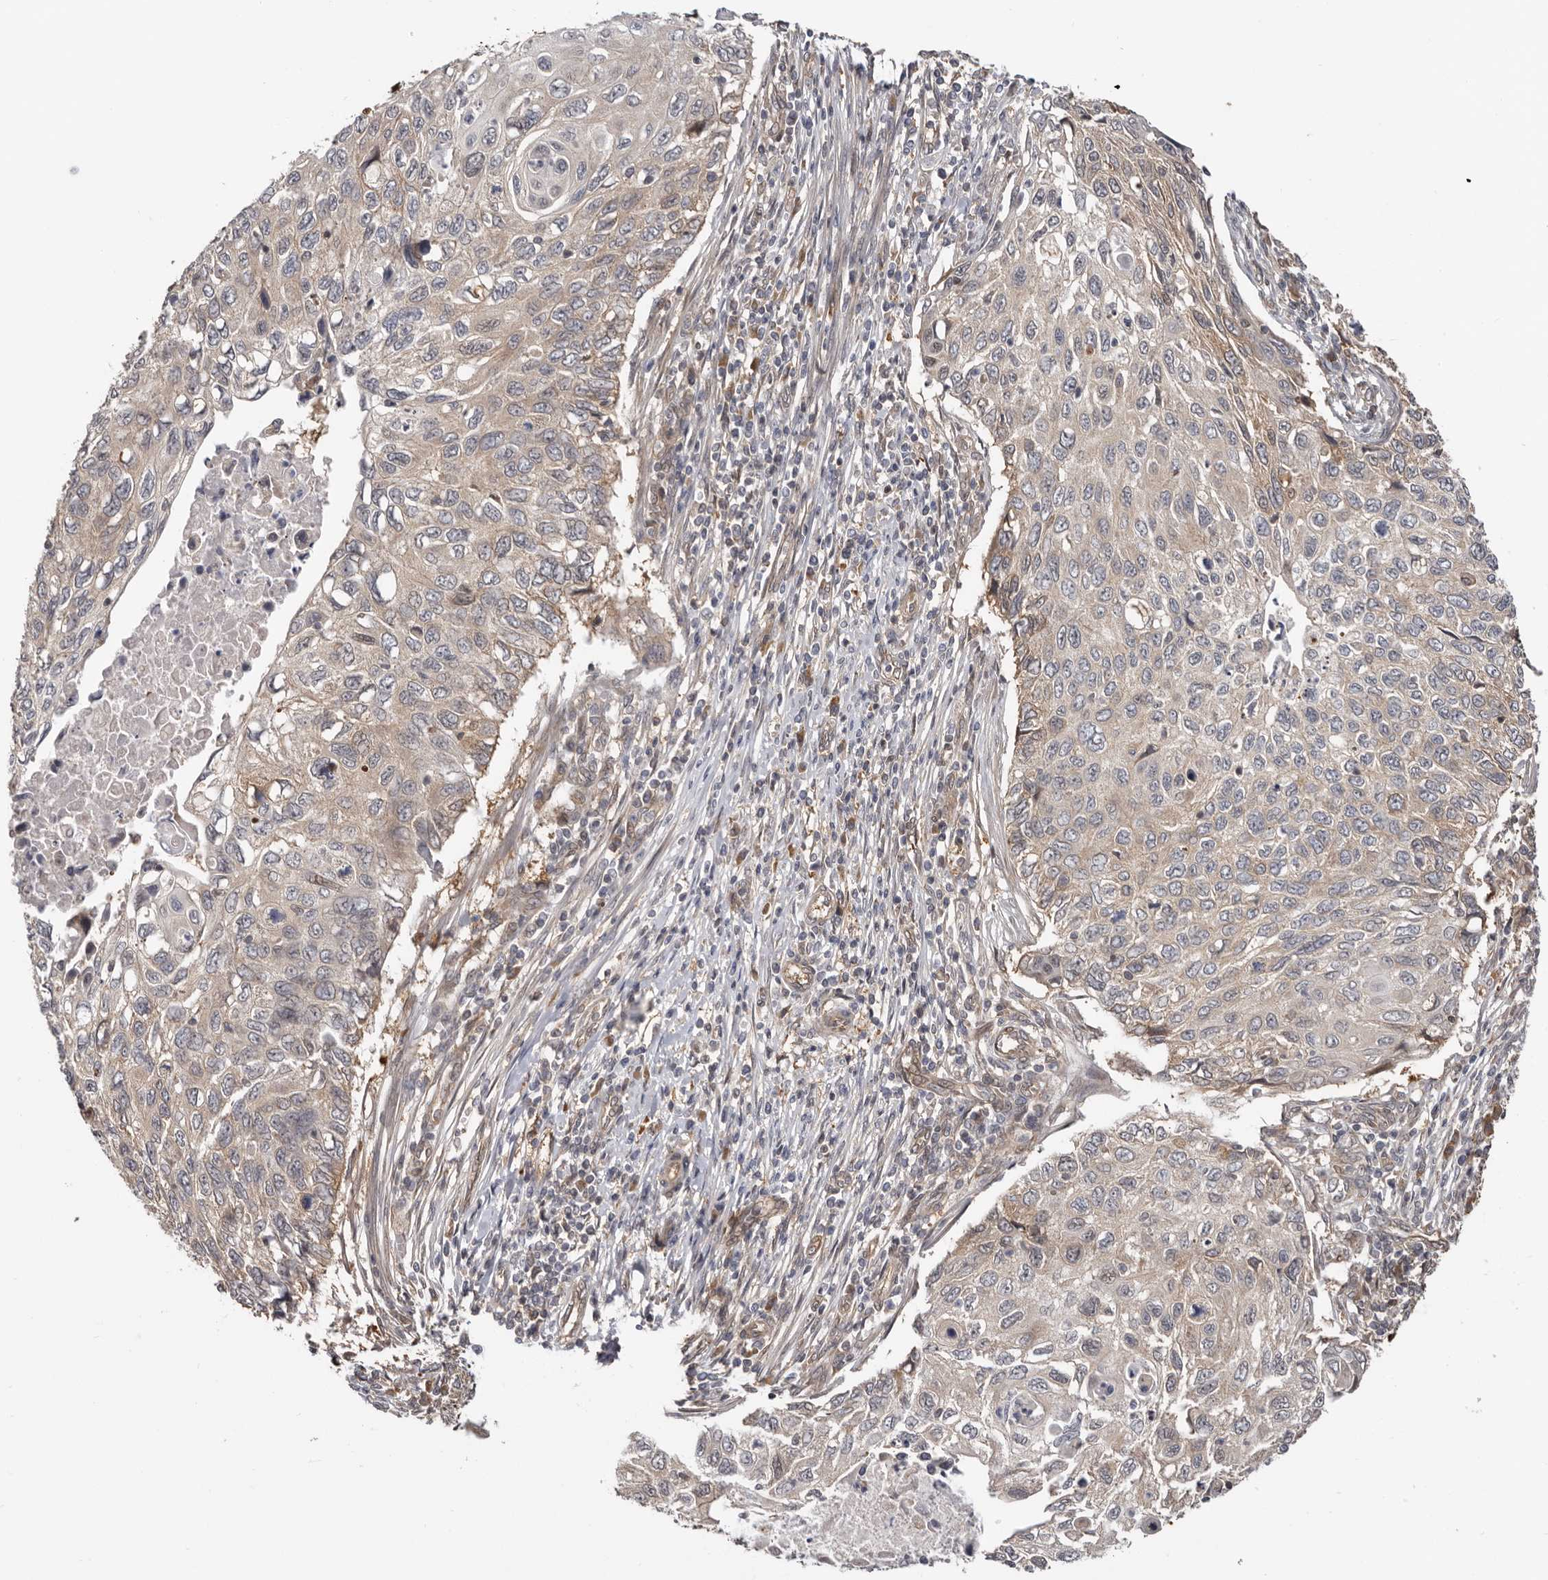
{"staining": {"intensity": "weak", "quantity": "<25%", "location": "cytoplasmic/membranous"}, "tissue": "cervical cancer", "cell_type": "Tumor cells", "image_type": "cancer", "snomed": [{"axis": "morphology", "description": "Squamous cell carcinoma, NOS"}, {"axis": "topography", "description": "Cervix"}], "caption": "High power microscopy micrograph of an IHC histopathology image of cervical squamous cell carcinoma, revealing no significant expression in tumor cells.", "gene": "BAD", "patient": {"sex": "female", "age": 70}}